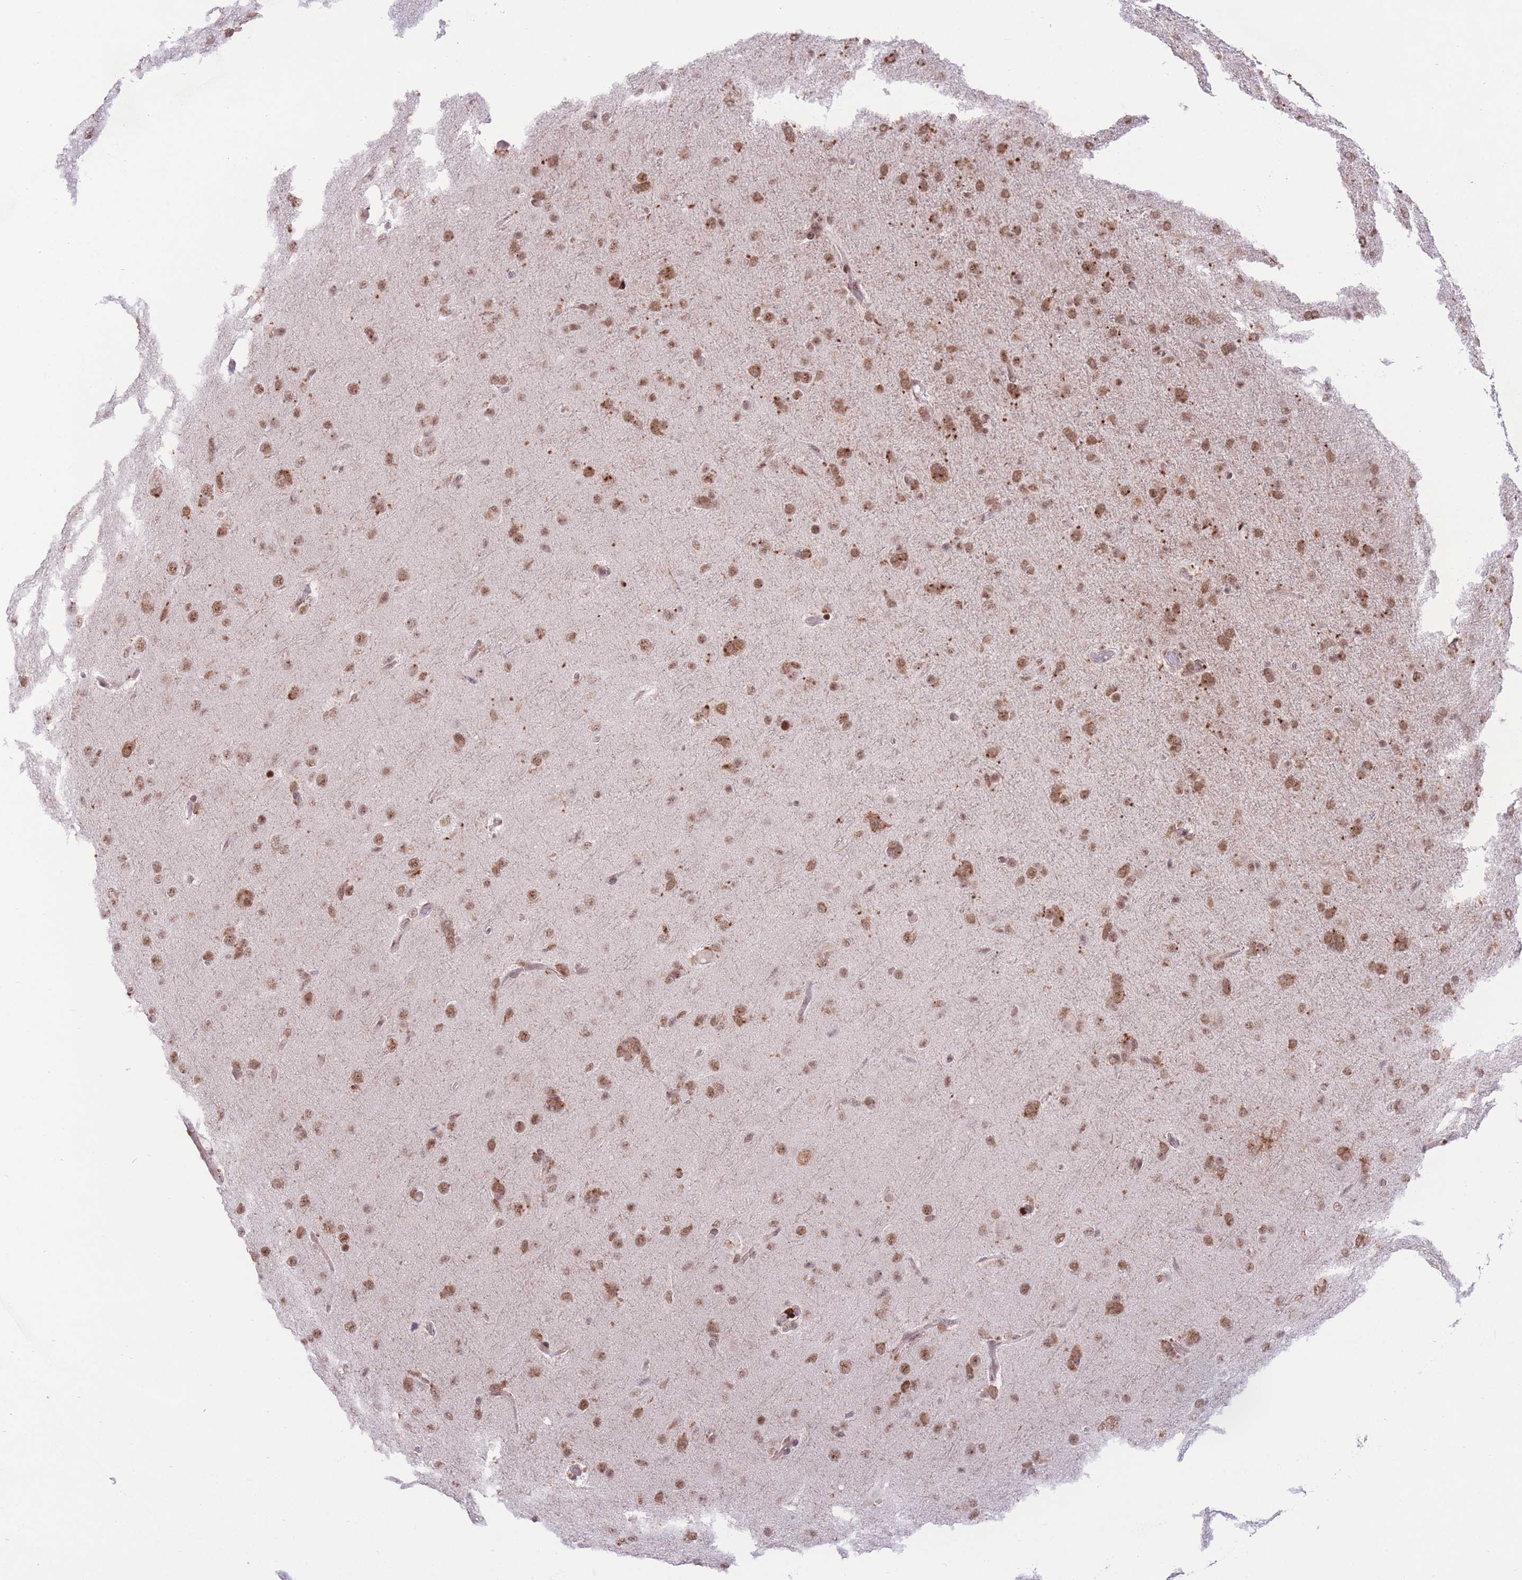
{"staining": {"intensity": "moderate", "quantity": ">75%", "location": "nuclear"}, "tissue": "glioma", "cell_type": "Tumor cells", "image_type": "cancer", "snomed": [{"axis": "morphology", "description": "Glioma, malignant, Low grade"}, {"axis": "topography", "description": "Brain"}], "caption": "A brown stain labels moderate nuclear staining of a protein in human malignant glioma (low-grade) tumor cells.", "gene": "PCIF1", "patient": {"sex": "male", "age": 65}}